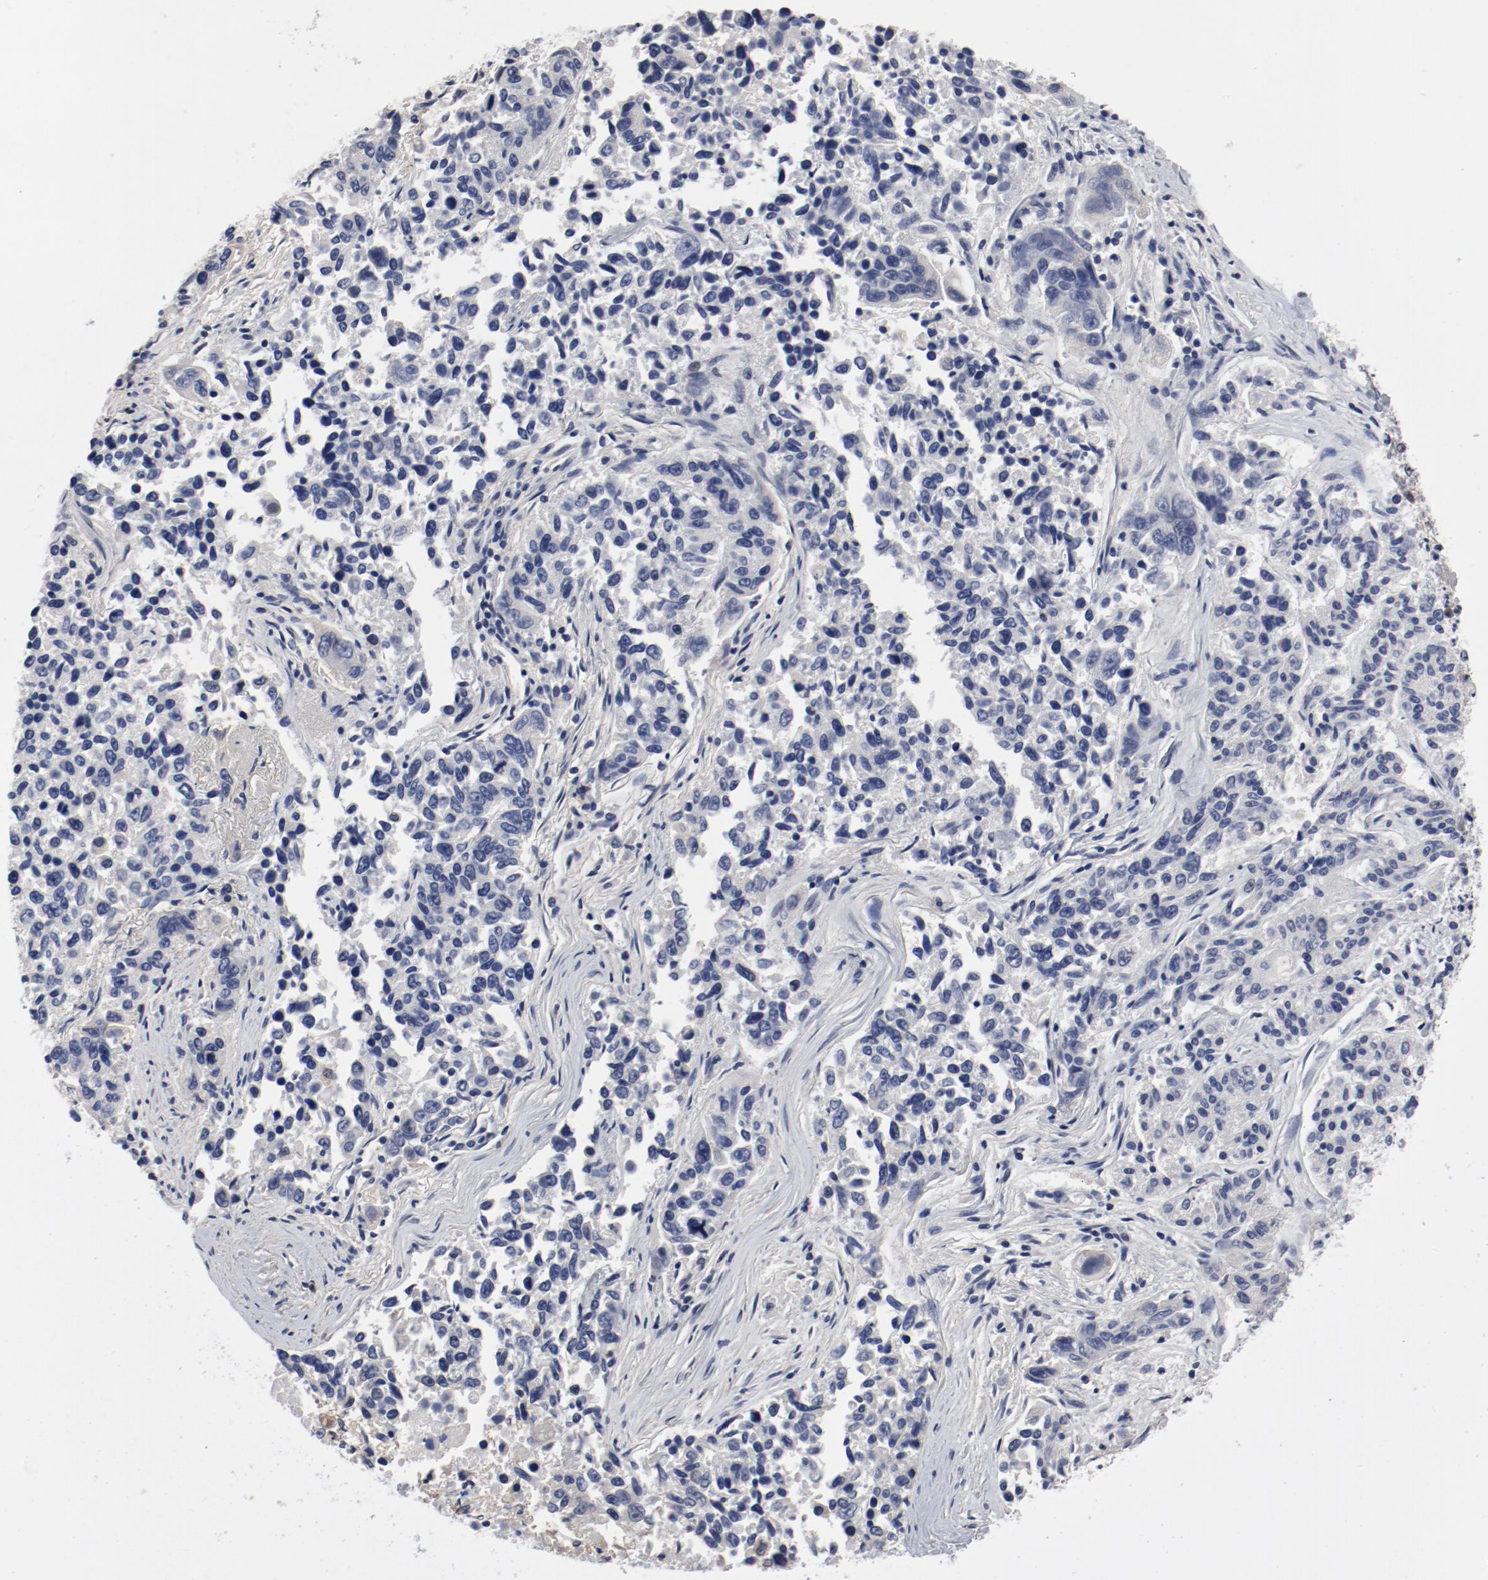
{"staining": {"intensity": "negative", "quantity": "none", "location": "none"}, "tissue": "lung cancer", "cell_type": "Tumor cells", "image_type": "cancer", "snomed": [{"axis": "morphology", "description": "Adenocarcinoma, NOS"}, {"axis": "topography", "description": "Lung"}], "caption": "Tumor cells show no significant expression in adenocarcinoma (lung). (Brightfield microscopy of DAB (3,3'-diaminobenzidine) immunohistochemistry at high magnification).", "gene": "ANKLE2", "patient": {"sex": "male", "age": 84}}